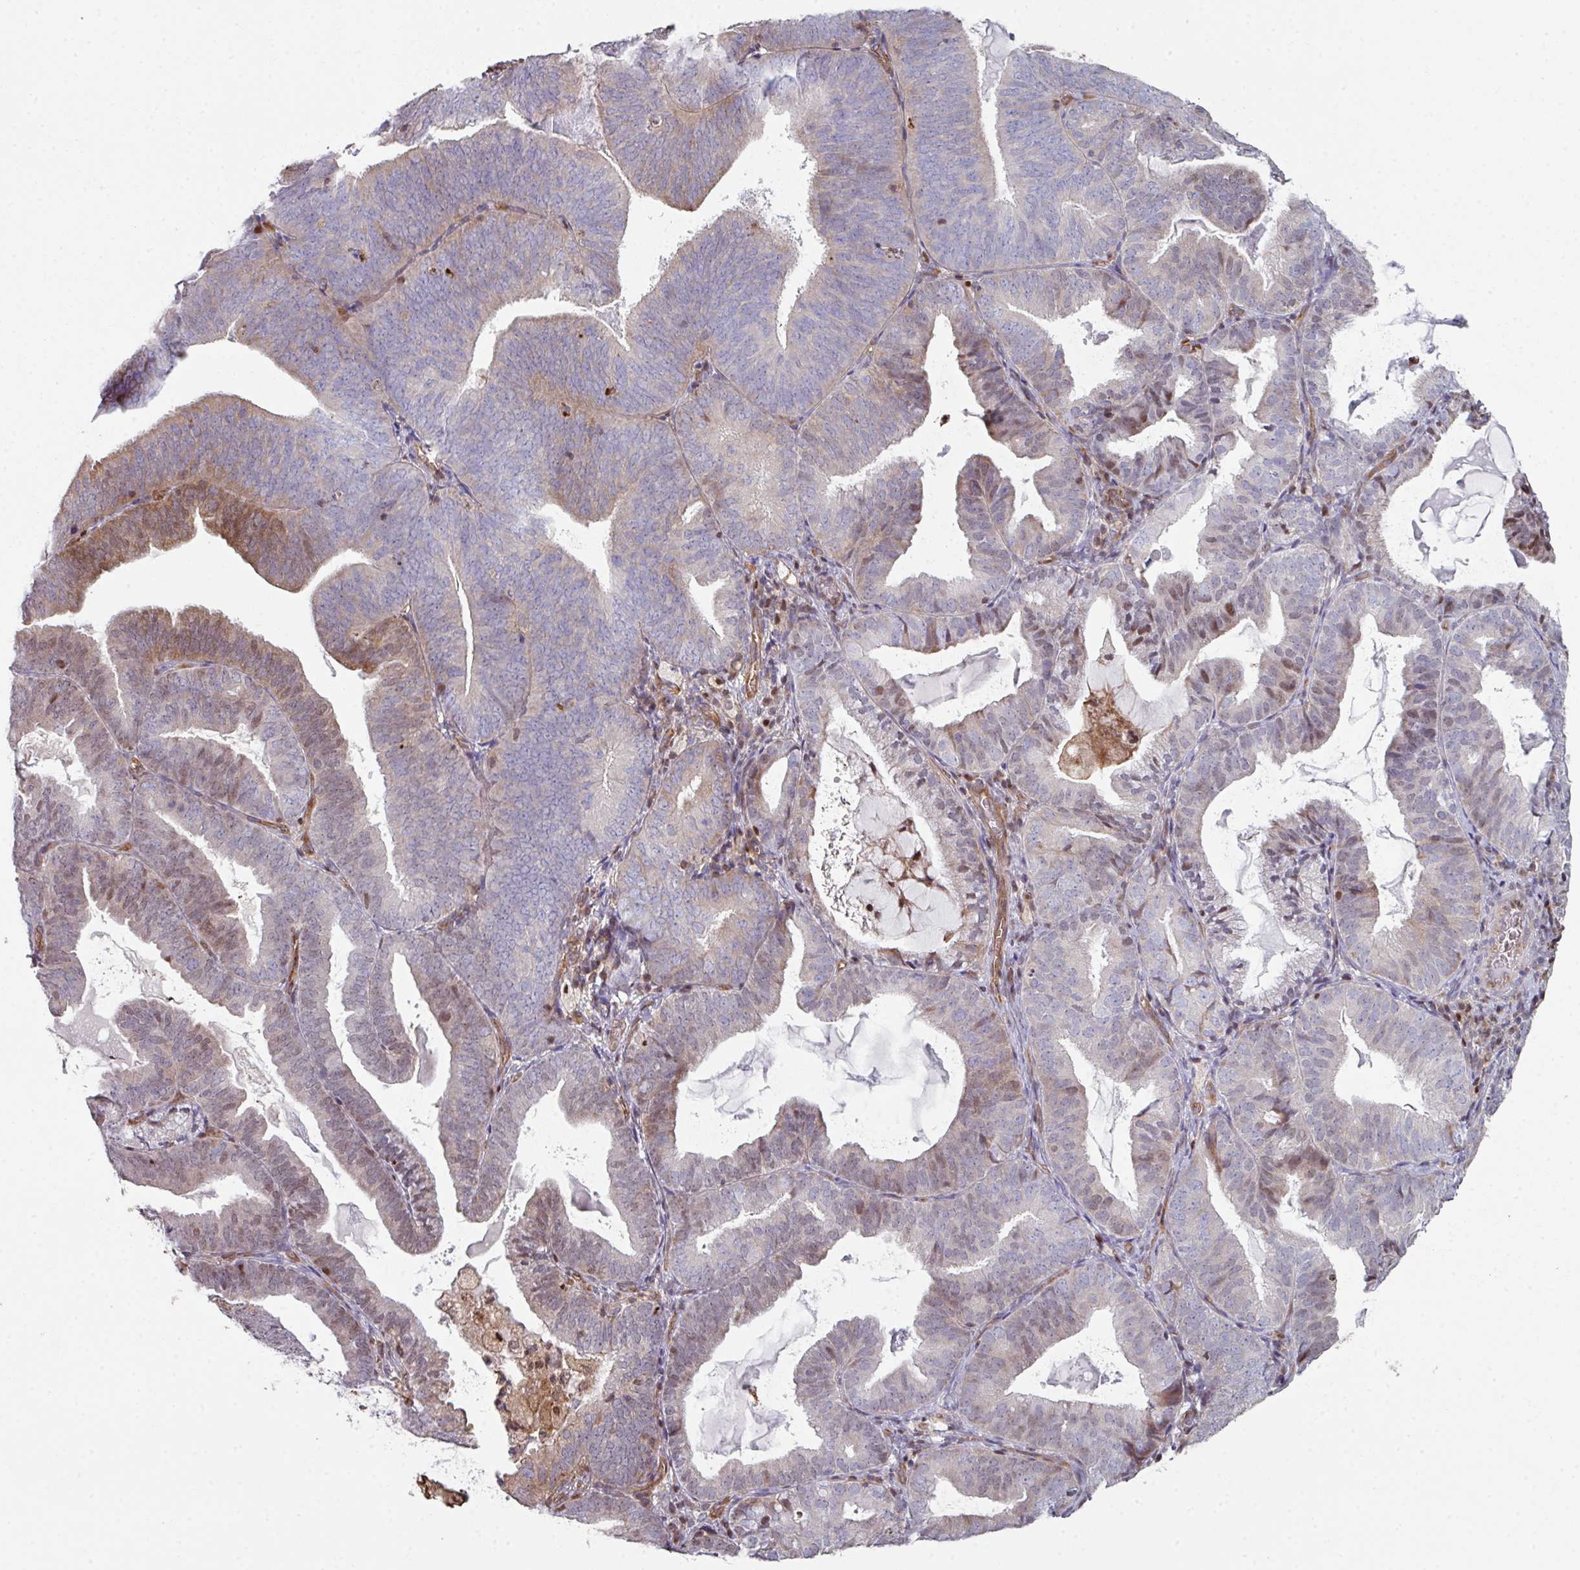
{"staining": {"intensity": "moderate", "quantity": "<25%", "location": "cytoplasmic/membranous"}, "tissue": "endometrial cancer", "cell_type": "Tumor cells", "image_type": "cancer", "snomed": [{"axis": "morphology", "description": "Adenocarcinoma, NOS"}, {"axis": "topography", "description": "Endometrium"}], "caption": "Brown immunohistochemical staining in human endometrial cancer (adenocarcinoma) shows moderate cytoplasmic/membranous positivity in about <25% of tumor cells. (Brightfield microscopy of DAB IHC at high magnification).", "gene": "ANO9", "patient": {"sex": "female", "age": 80}}